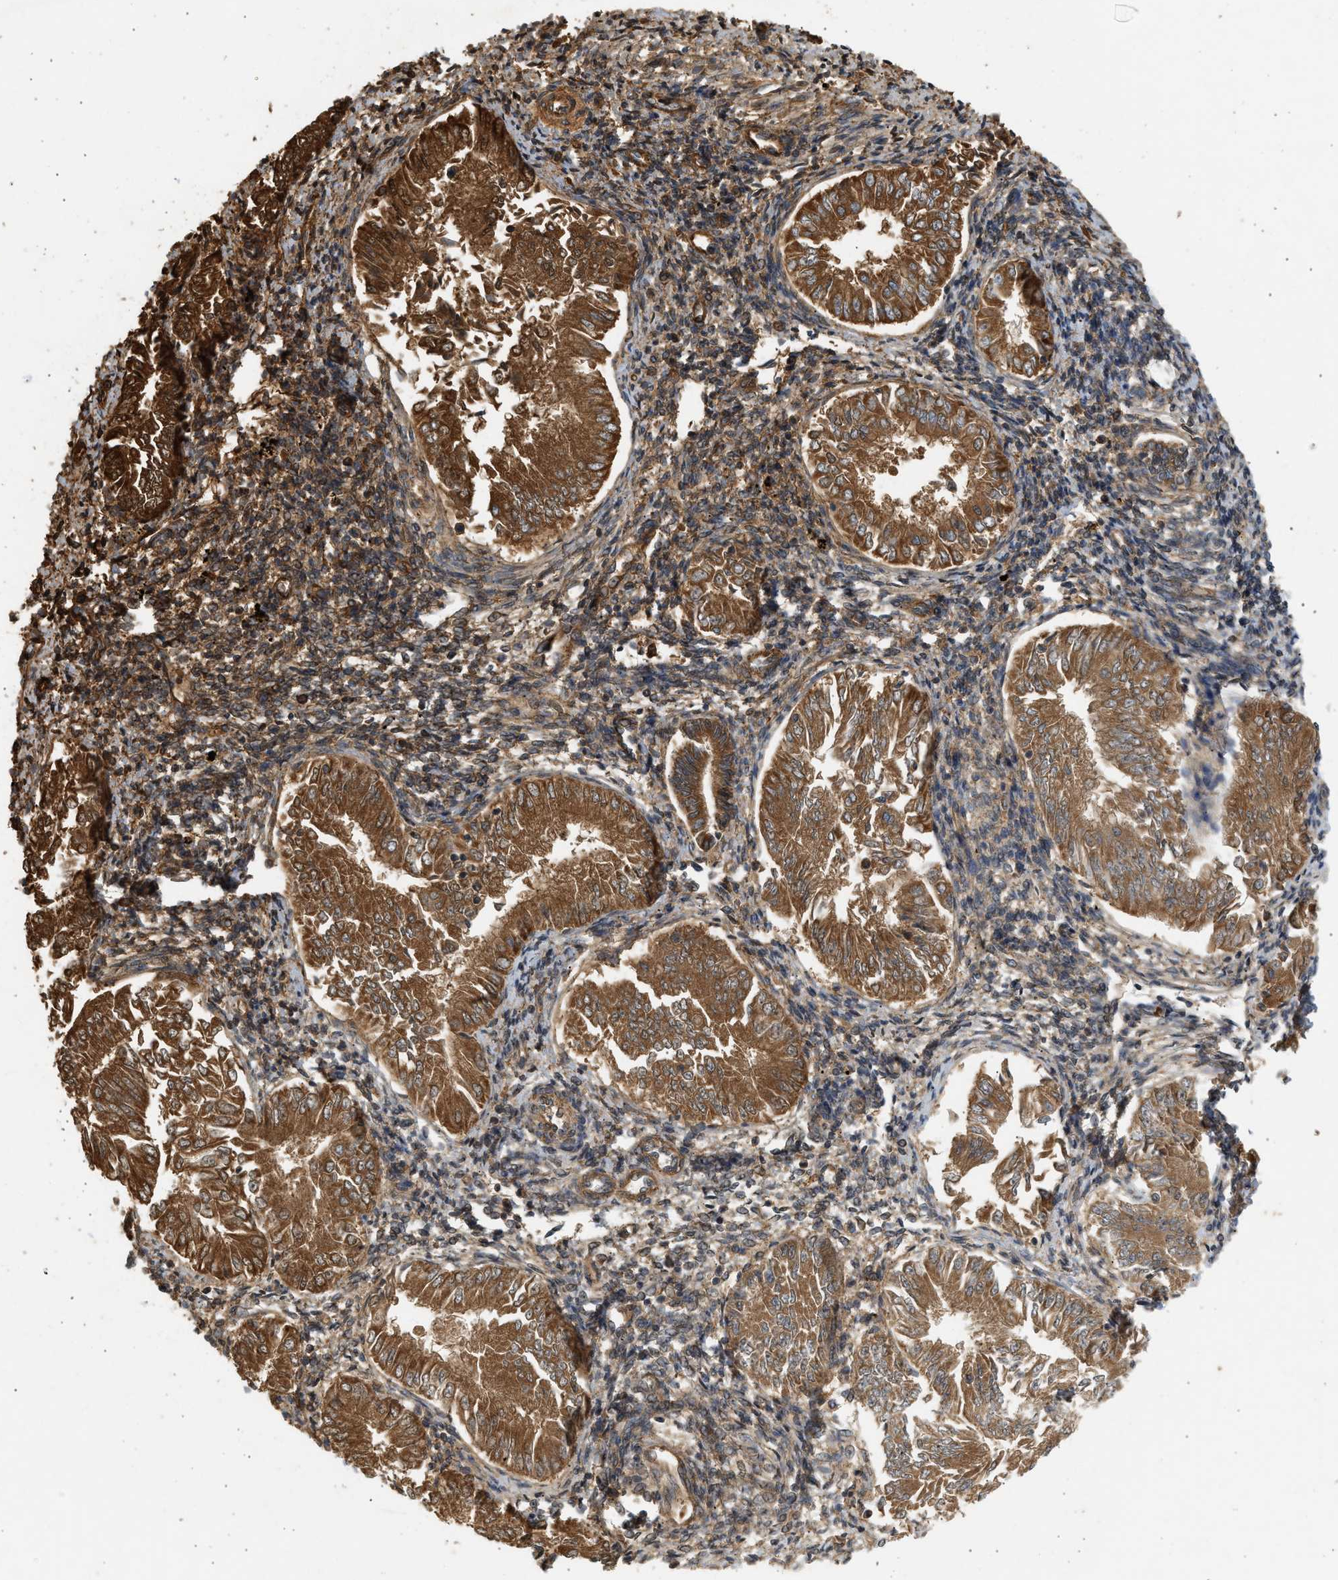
{"staining": {"intensity": "strong", "quantity": ">75%", "location": "cytoplasmic/membranous"}, "tissue": "endometrial cancer", "cell_type": "Tumor cells", "image_type": "cancer", "snomed": [{"axis": "morphology", "description": "Adenocarcinoma, NOS"}, {"axis": "topography", "description": "Endometrium"}], "caption": "Immunohistochemistry of human adenocarcinoma (endometrial) demonstrates high levels of strong cytoplasmic/membranous positivity in about >75% of tumor cells.", "gene": "F8", "patient": {"sex": "female", "age": 53}}